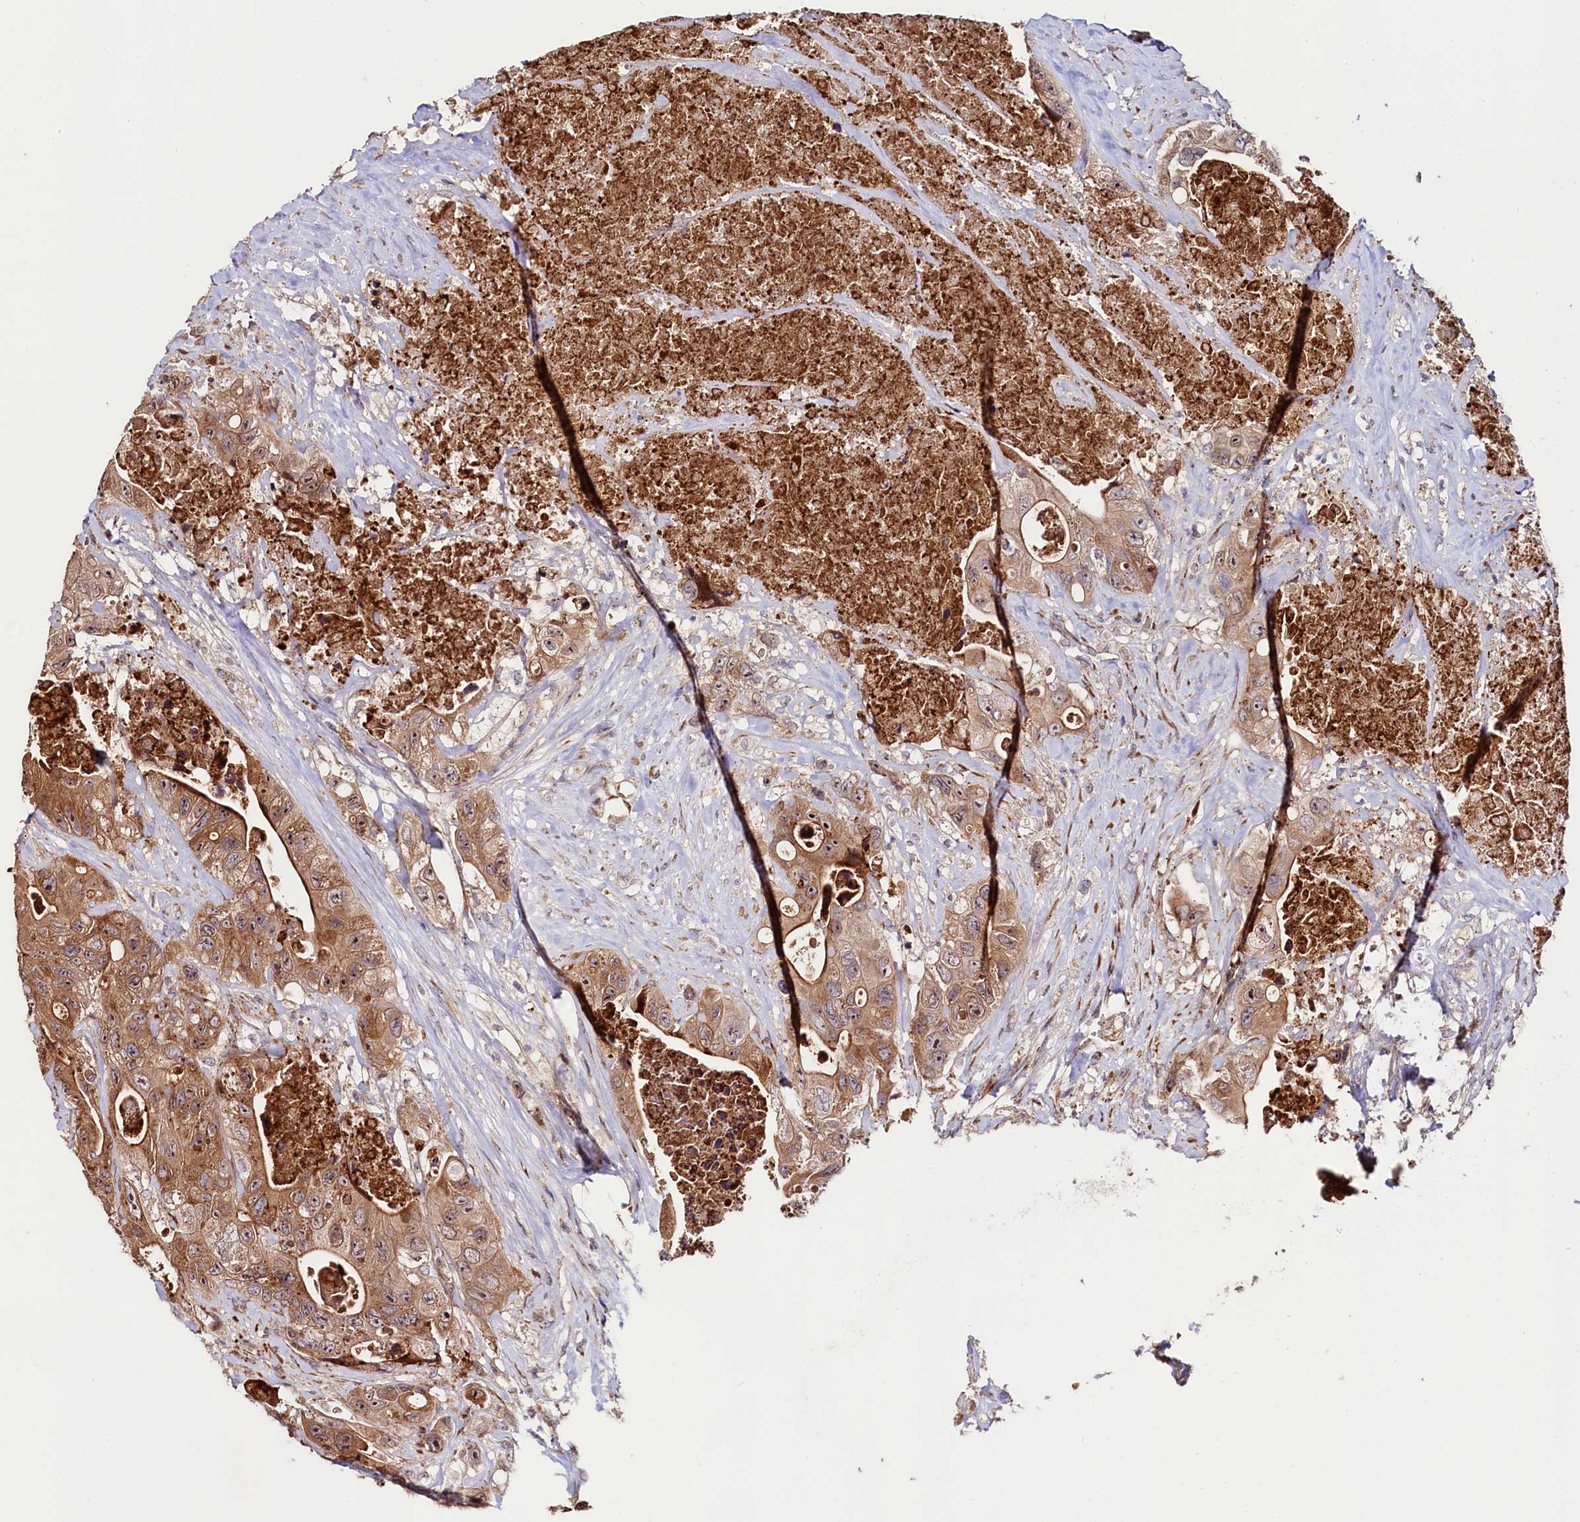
{"staining": {"intensity": "moderate", "quantity": ">75%", "location": "cytoplasmic/membranous"}, "tissue": "colorectal cancer", "cell_type": "Tumor cells", "image_type": "cancer", "snomed": [{"axis": "morphology", "description": "Adenocarcinoma, NOS"}, {"axis": "topography", "description": "Colon"}], "caption": "Colorectal cancer tissue demonstrates moderate cytoplasmic/membranous staining in approximately >75% of tumor cells", "gene": "C5orf15", "patient": {"sex": "female", "age": 46}}